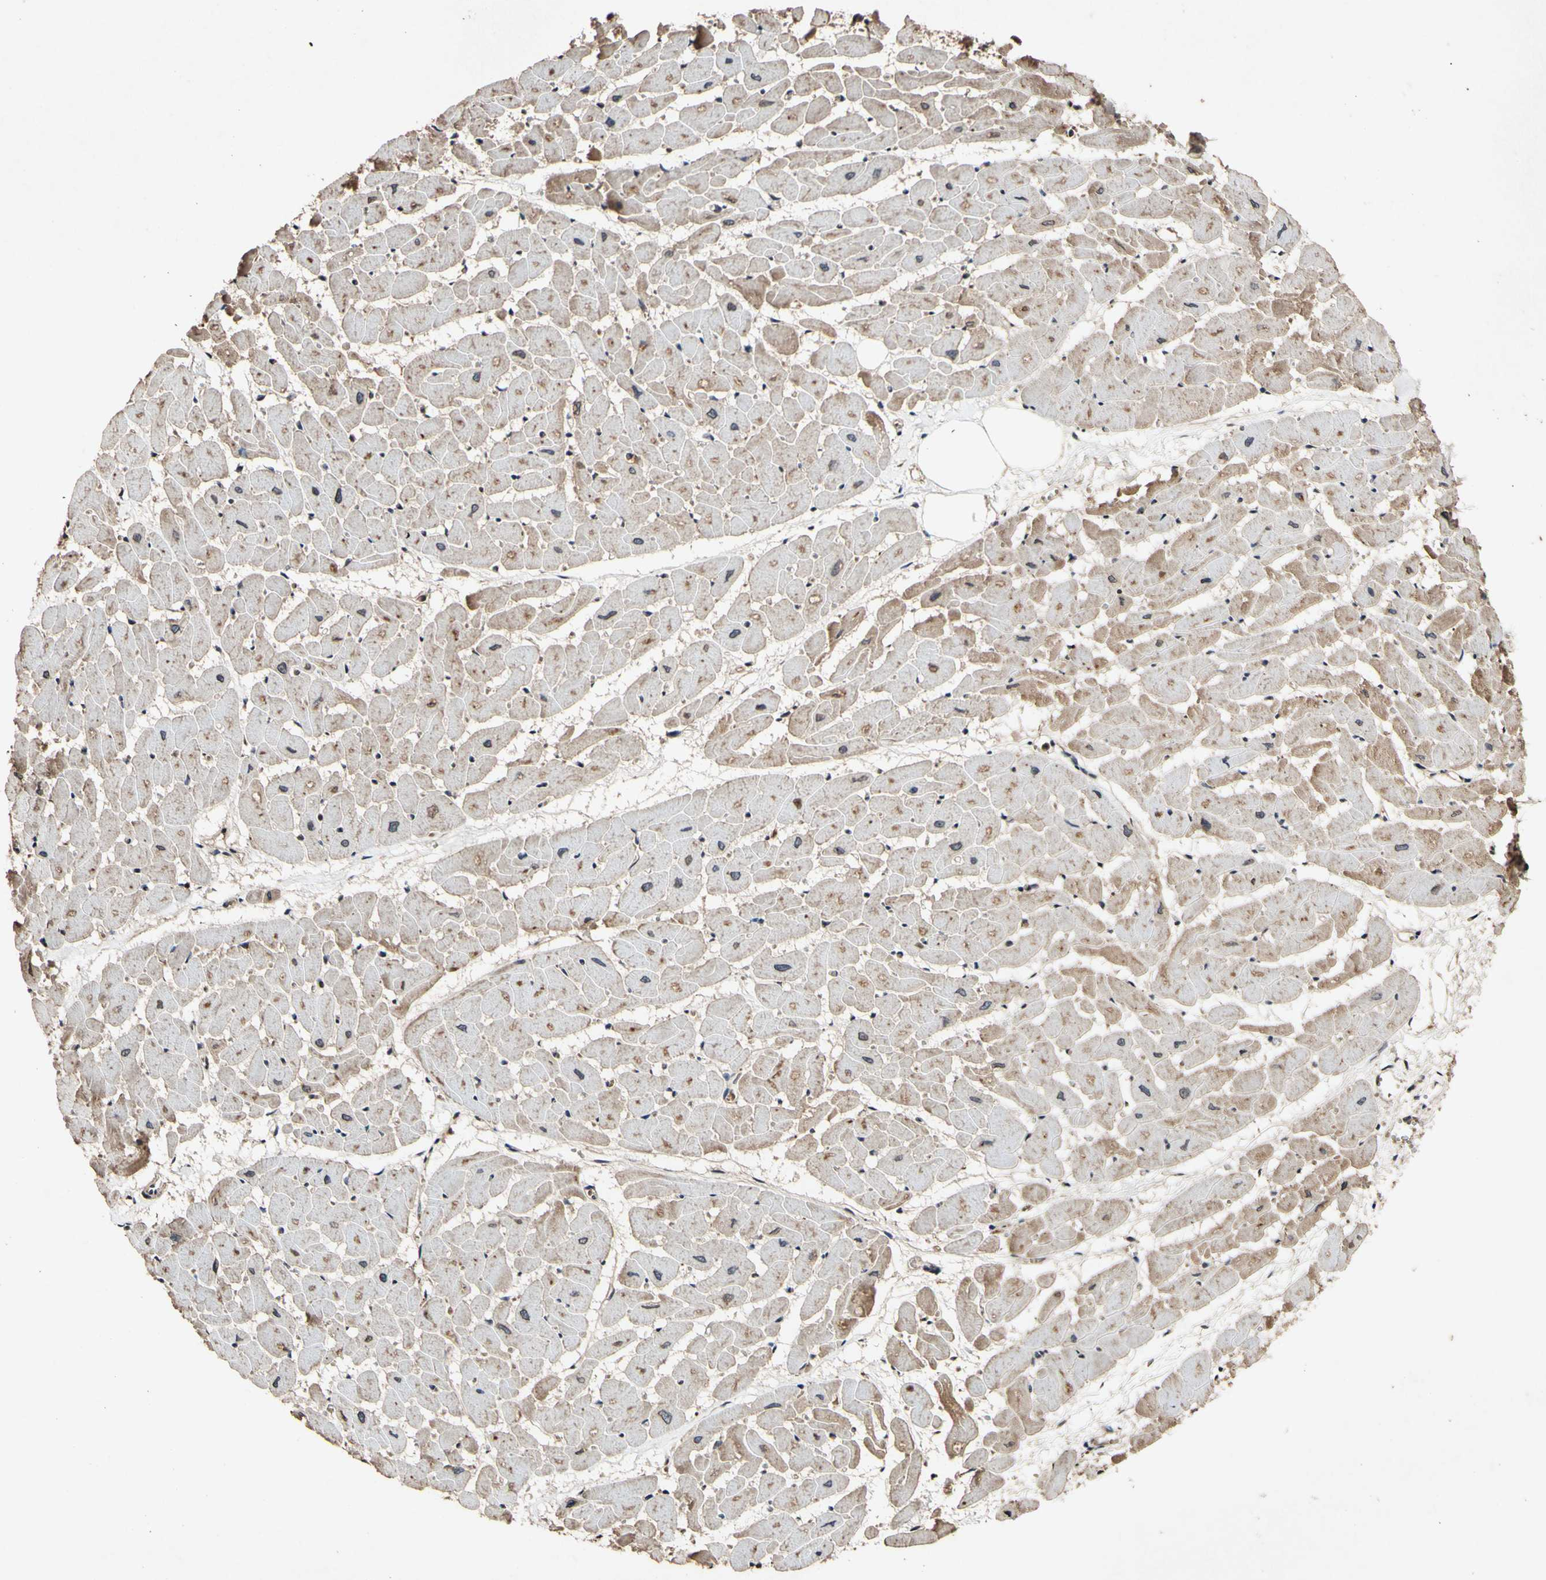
{"staining": {"intensity": "moderate", "quantity": "25%-75%", "location": "cytoplasmic/membranous"}, "tissue": "heart muscle", "cell_type": "Cardiomyocytes", "image_type": "normal", "snomed": [{"axis": "morphology", "description": "Normal tissue, NOS"}, {"axis": "topography", "description": "Heart"}], "caption": "Cardiomyocytes show medium levels of moderate cytoplasmic/membranous expression in about 25%-75% of cells in unremarkable human heart muscle. (brown staining indicates protein expression, while blue staining denotes nuclei).", "gene": "PLAT", "patient": {"sex": "female", "age": 19}}